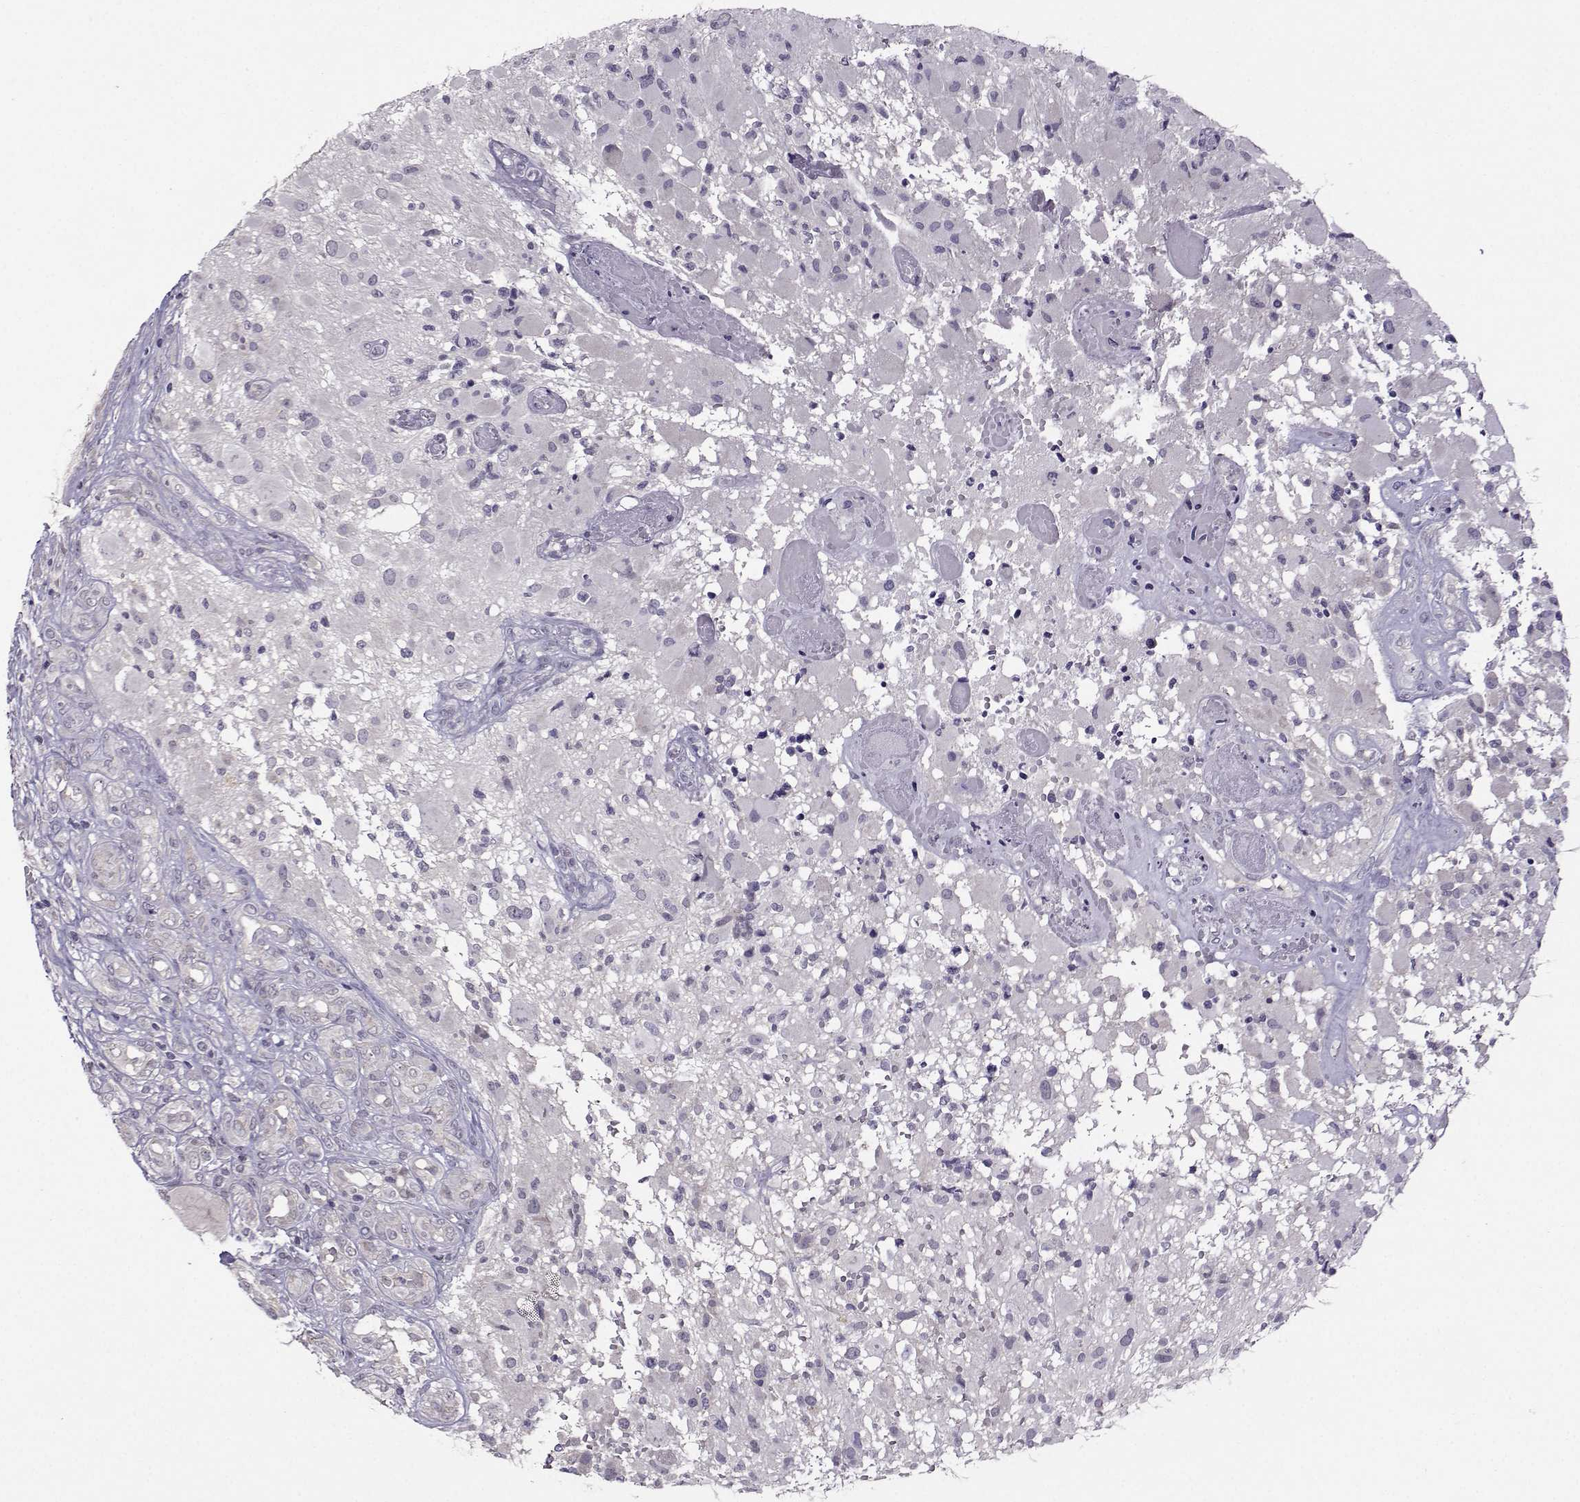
{"staining": {"intensity": "negative", "quantity": "none", "location": "none"}, "tissue": "glioma", "cell_type": "Tumor cells", "image_type": "cancer", "snomed": [{"axis": "morphology", "description": "Glioma, malignant, High grade"}, {"axis": "topography", "description": "Brain"}], "caption": "Malignant glioma (high-grade) was stained to show a protein in brown. There is no significant expression in tumor cells.", "gene": "DDX20", "patient": {"sex": "female", "age": 63}}